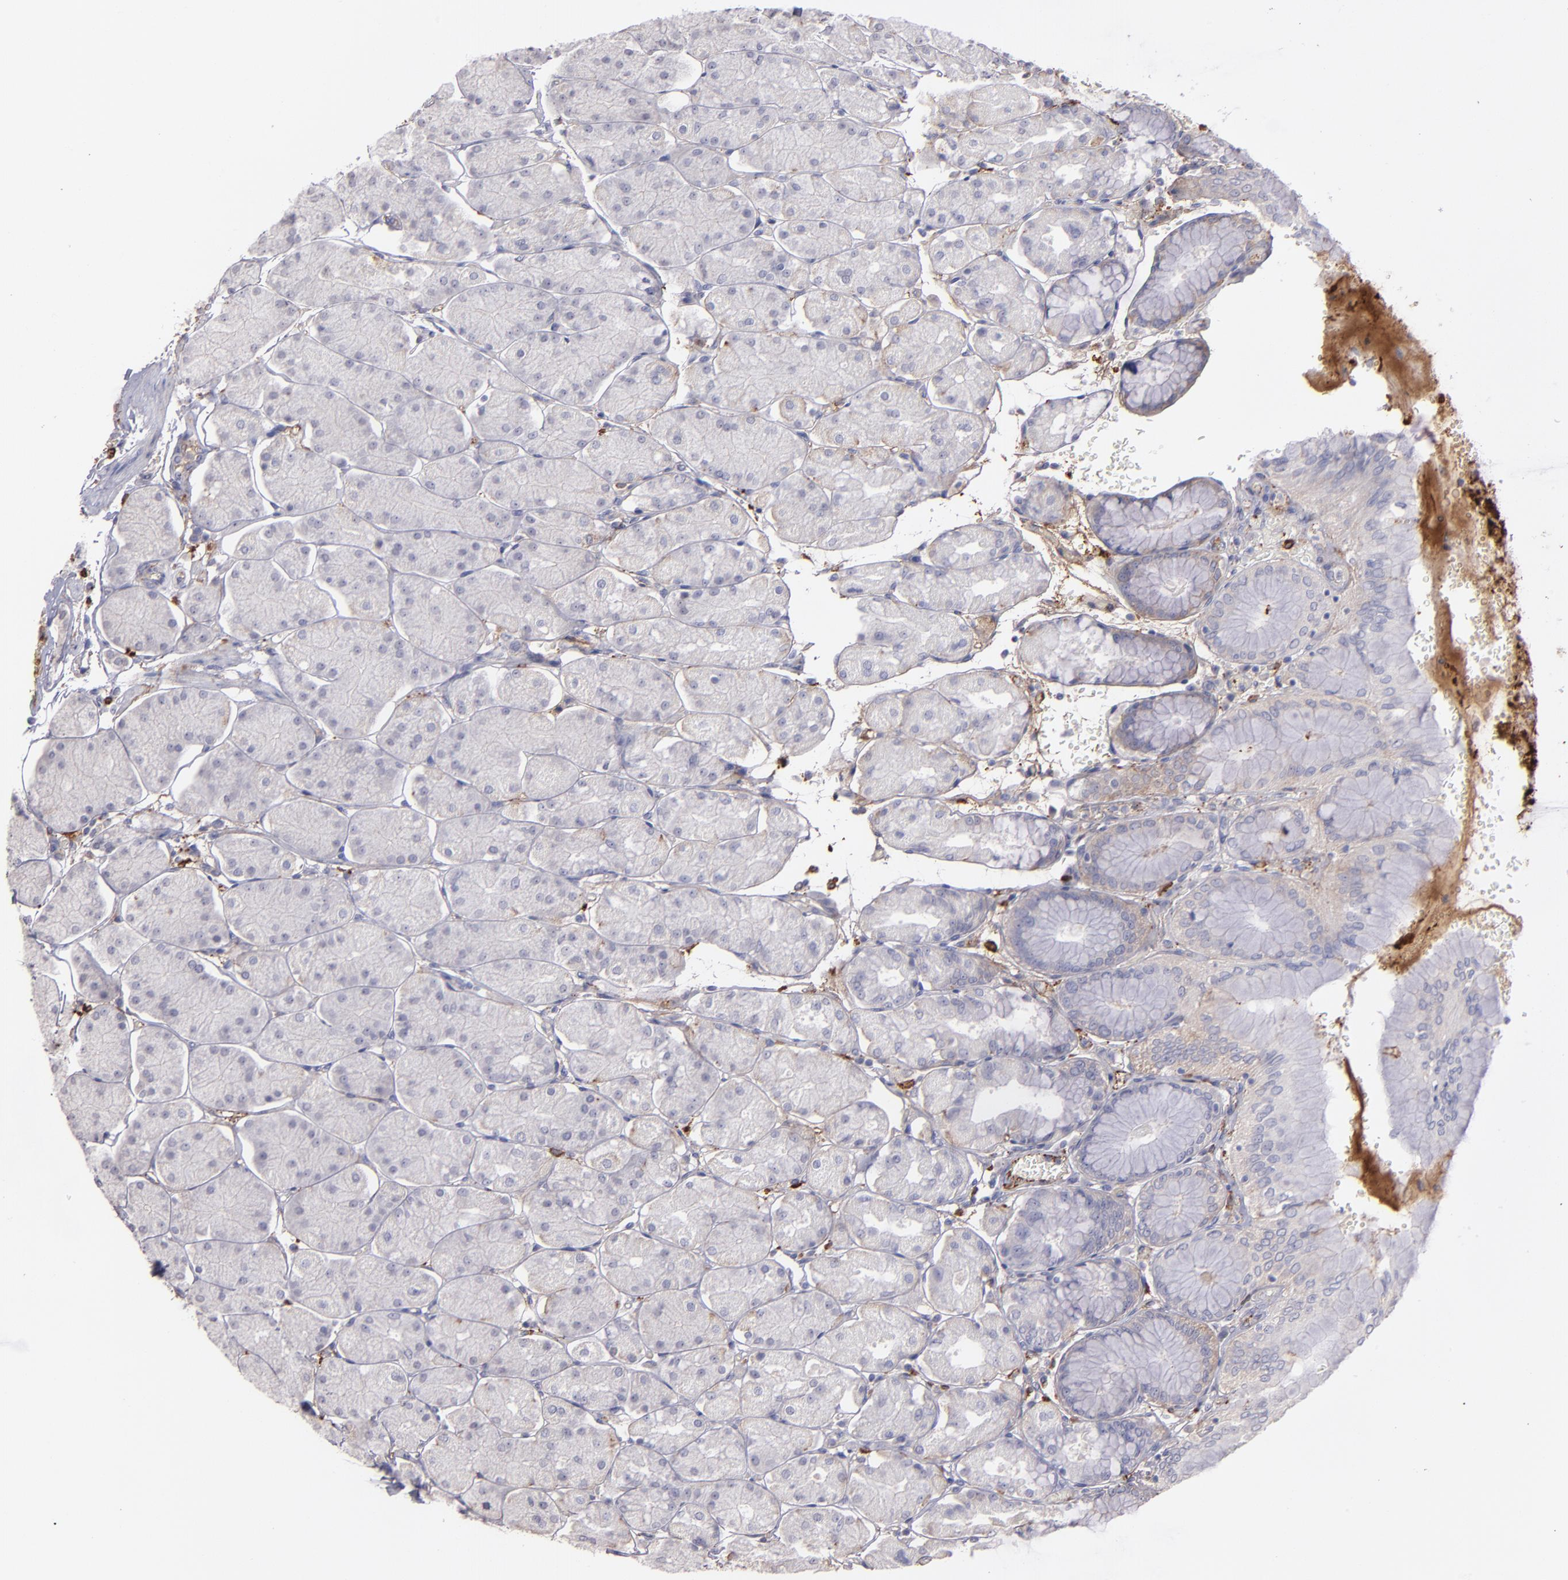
{"staining": {"intensity": "weak", "quantity": "<25%", "location": "cytoplasmic/membranous"}, "tissue": "stomach", "cell_type": "Glandular cells", "image_type": "normal", "snomed": [{"axis": "morphology", "description": "Normal tissue, NOS"}, {"axis": "topography", "description": "Stomach, upper"}, {"axis": "topography", "description": "Stomach"}], "caption": "An immunohistochemistry micrograph of unremarkable stomach is shown. There is no staining in glandular cells of stomach.", "gene": "C1QA", "patient": {"sex": "male", "age": 76}}